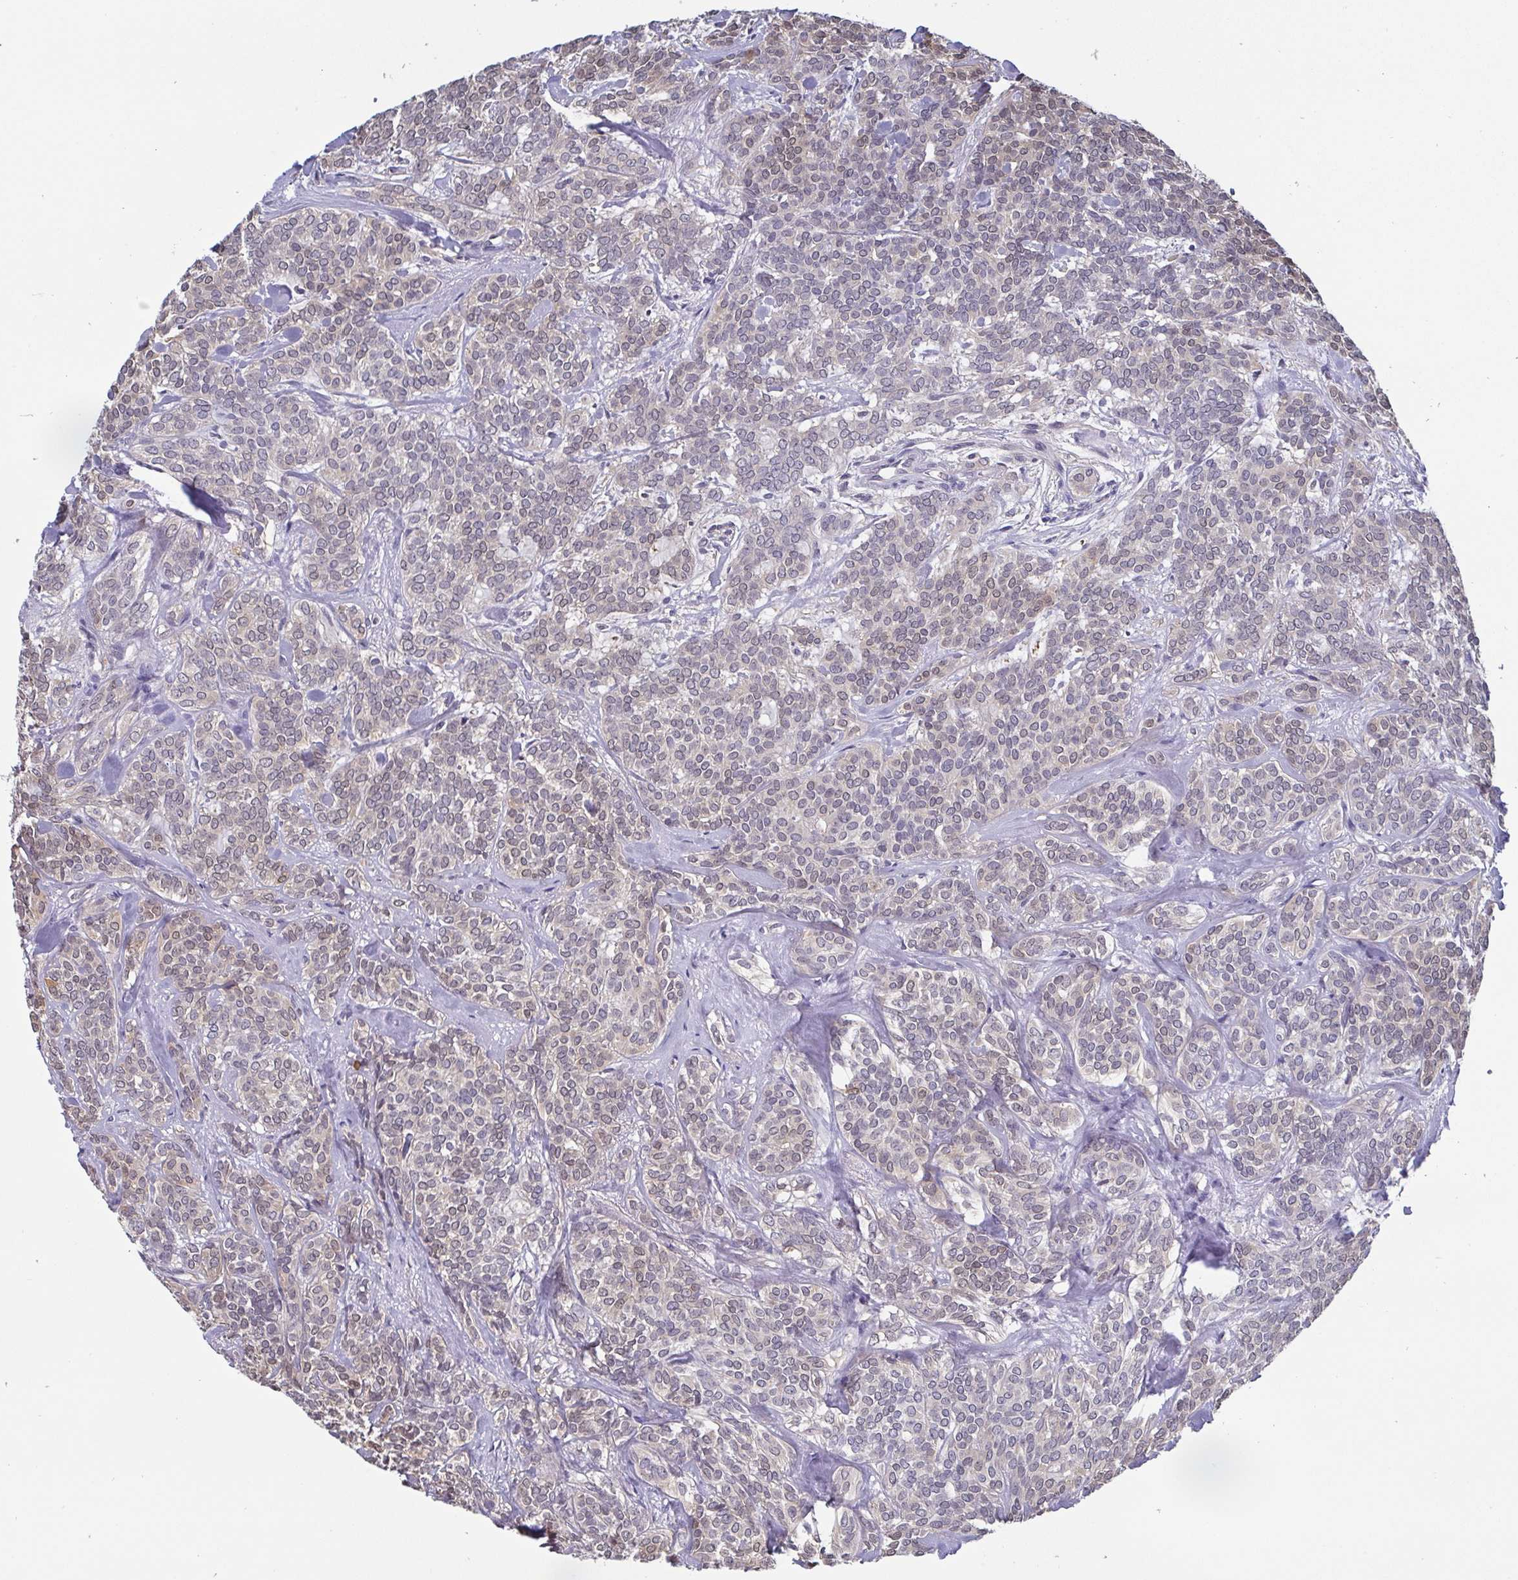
{"staining": {"intensity": "weak", "quantity": "25%-75%", "location": "nuclear"}, "tissue": "head and neck cancer", "cell_type": "Tumor cells", "image_type": "cancer", "snomed": [{"axis": "morphology", "description": "Adenocarcinoma, NOS"}, {"axis": "topography", "description": "Head-Neck"}], "caption": "DAB (3,3'-diaminobenzidine) immunohistochemical staining of head and neck cancer shows weak nuclear protein positivity in about 25%-75% of tumor cells.", "gene": "IDH1", "patient": {"sex": "female", "age": 57}}